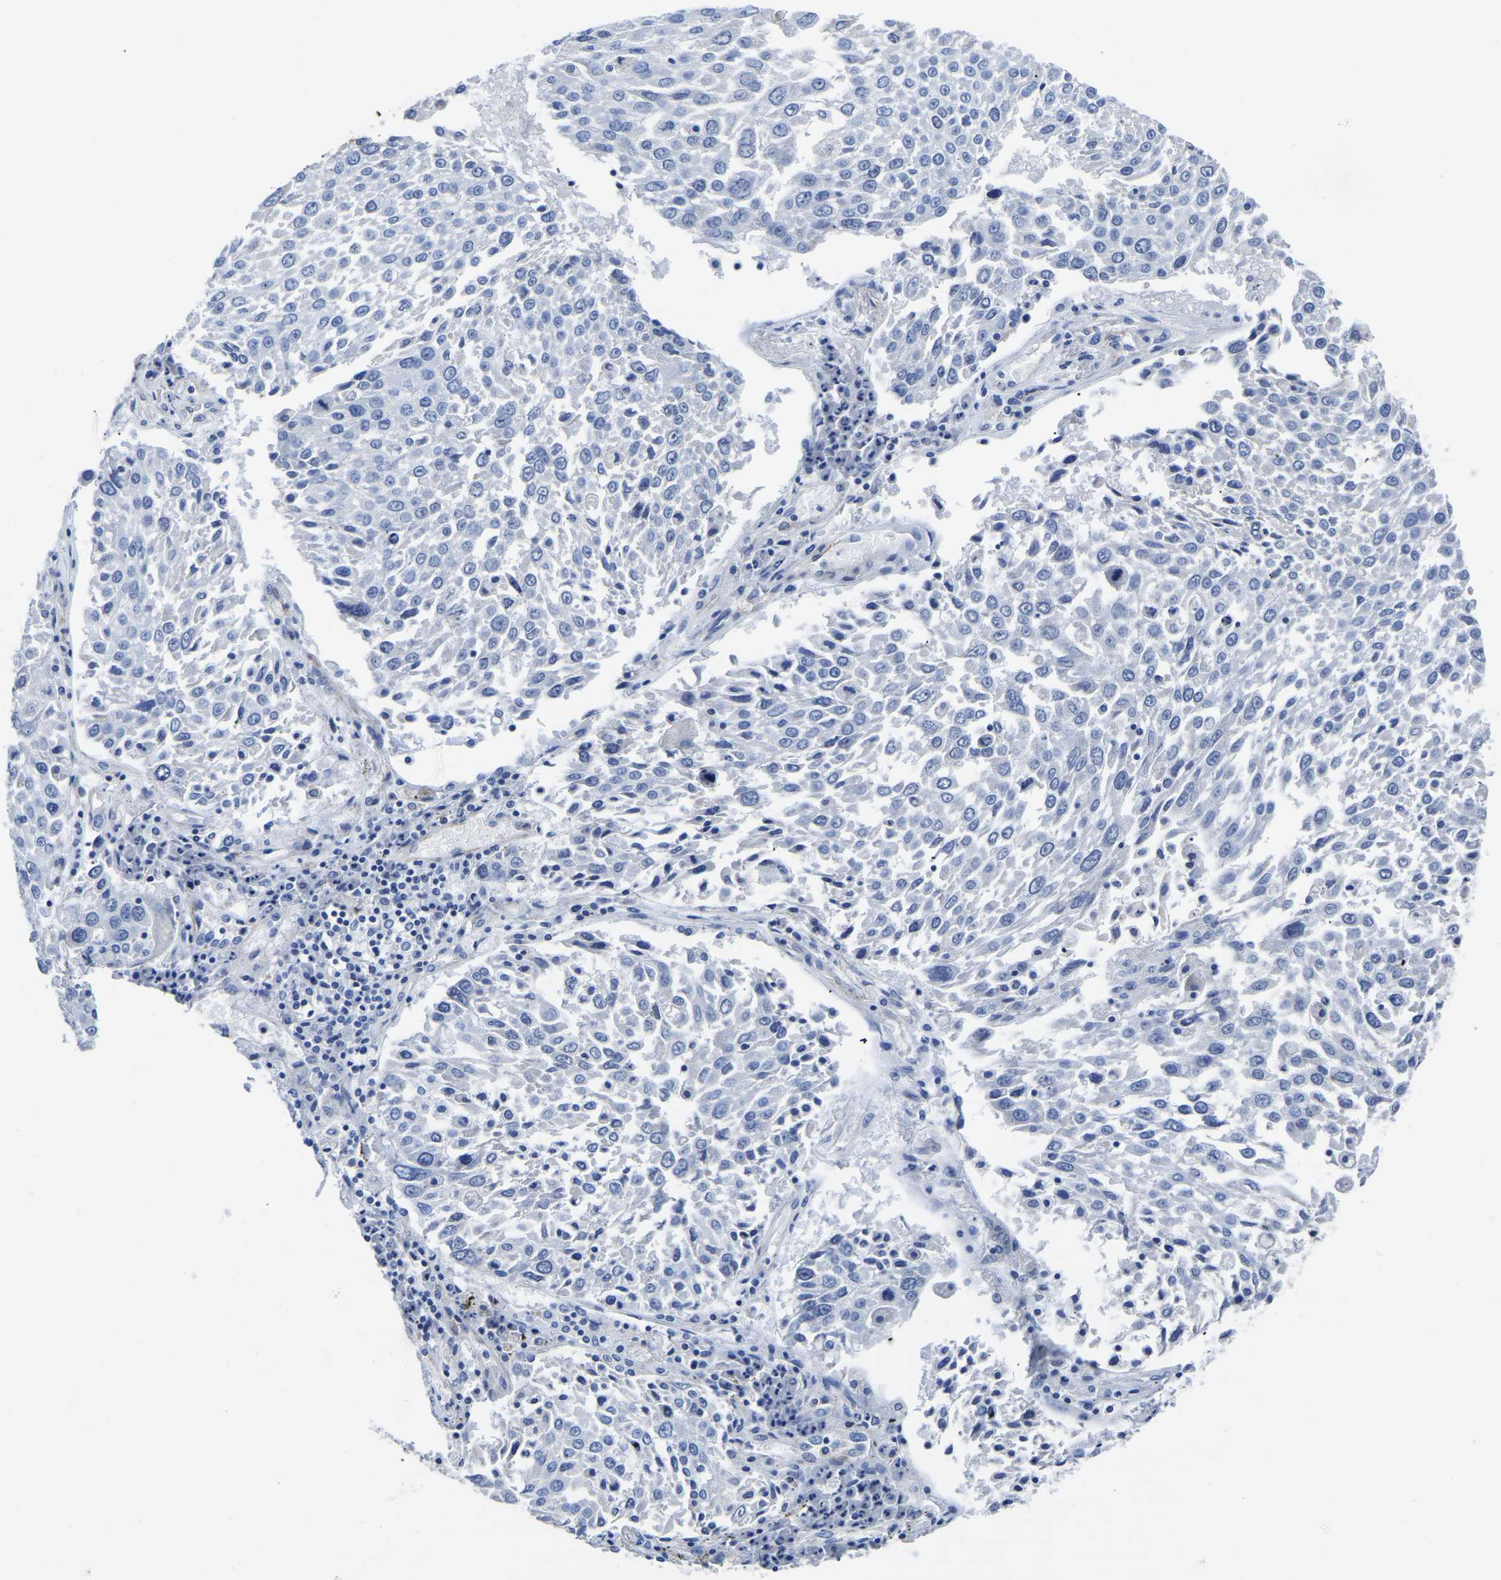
{"staining": {"intensity": "negative", "quantity": "none", "location": "none"}, "tissue": "lung cancer", "cell_type": "Tumor cells", "image_type": "cancer", "snomed": [{"axis": "morphology", "description": "Squamous cell carcinoma, NOS"}, {"axis": "topography", "description": "Lung"}], "caption": "Lung squamous cell carcinoma was stained to show a protein in brown. There is no significant expression in tumor cells. Nuclei are stained in blue.", "gene": "SLC45A3", "patient": {"sex": "male", "age": 65}}